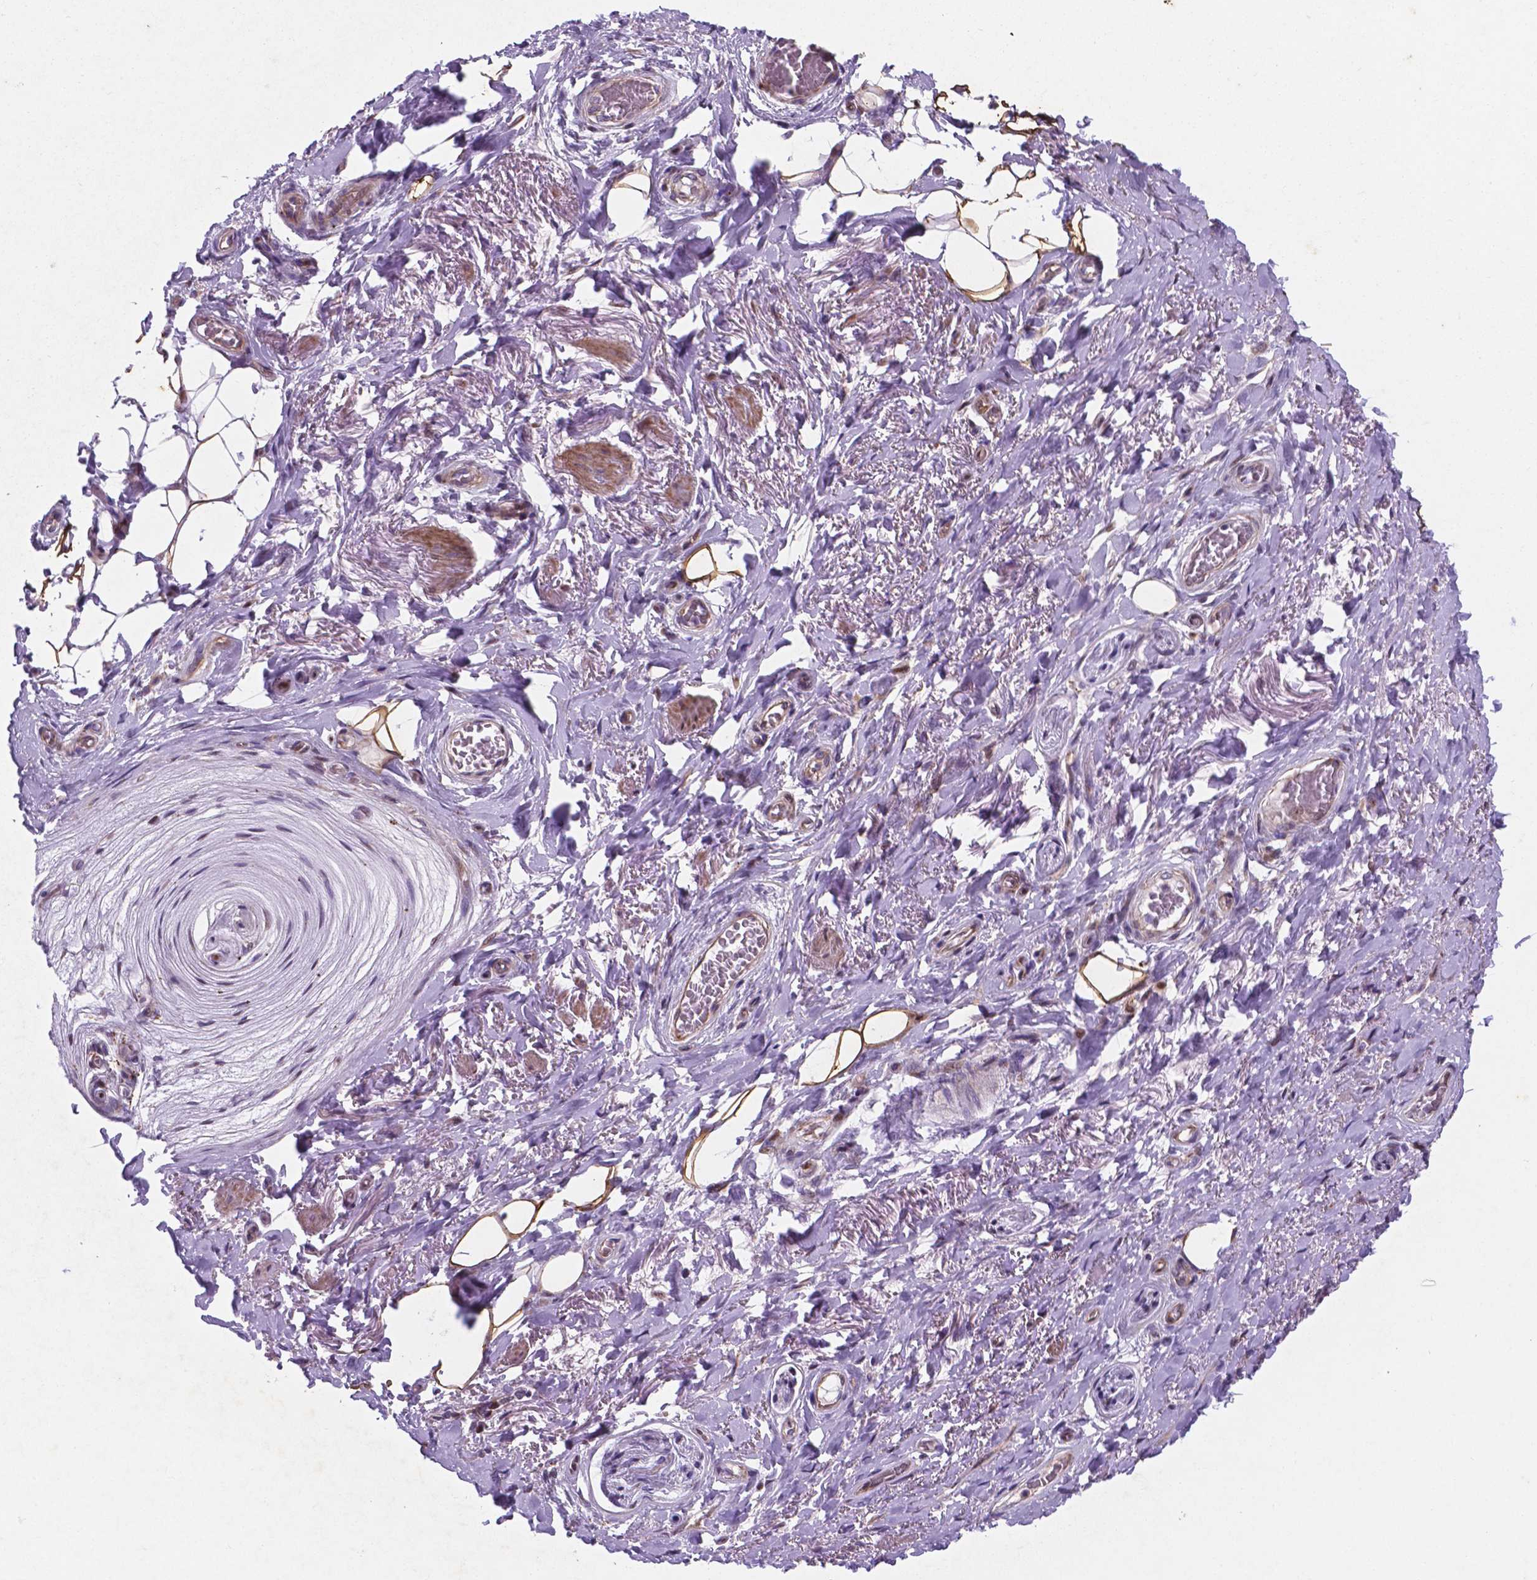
{"staining": {"intensity": "moderate", "quantity": "25%-75%", "location": "cytoplasmic/membranous,nuclear"}, "tissue": "adipose tissue", "cell_type": "Adipocytes", "image_type": "normal", "snomed": [{"axis": "morphology", "description": "Normal tissue, NOS"}, {"axis": "topography", "description": "Anal"}, {"axis": "topography", "description": "Peripheral nerve tissue"}], "caption": "Immunohistochemical staining of unremarkable adipose tissue exhibits 25%-75% levels of moderate cytoplasmic/membranous,nuclear protein positivity in about 25%-75% of adipocytes. (Stains: DAB (3,3'-diaminobenzidine) in brown, nuclei in blue, Microscopy: brightfield microscopy at high magnification).", "gene": "TM4SF20", "patient": {"sex": "male", "age": 53}}